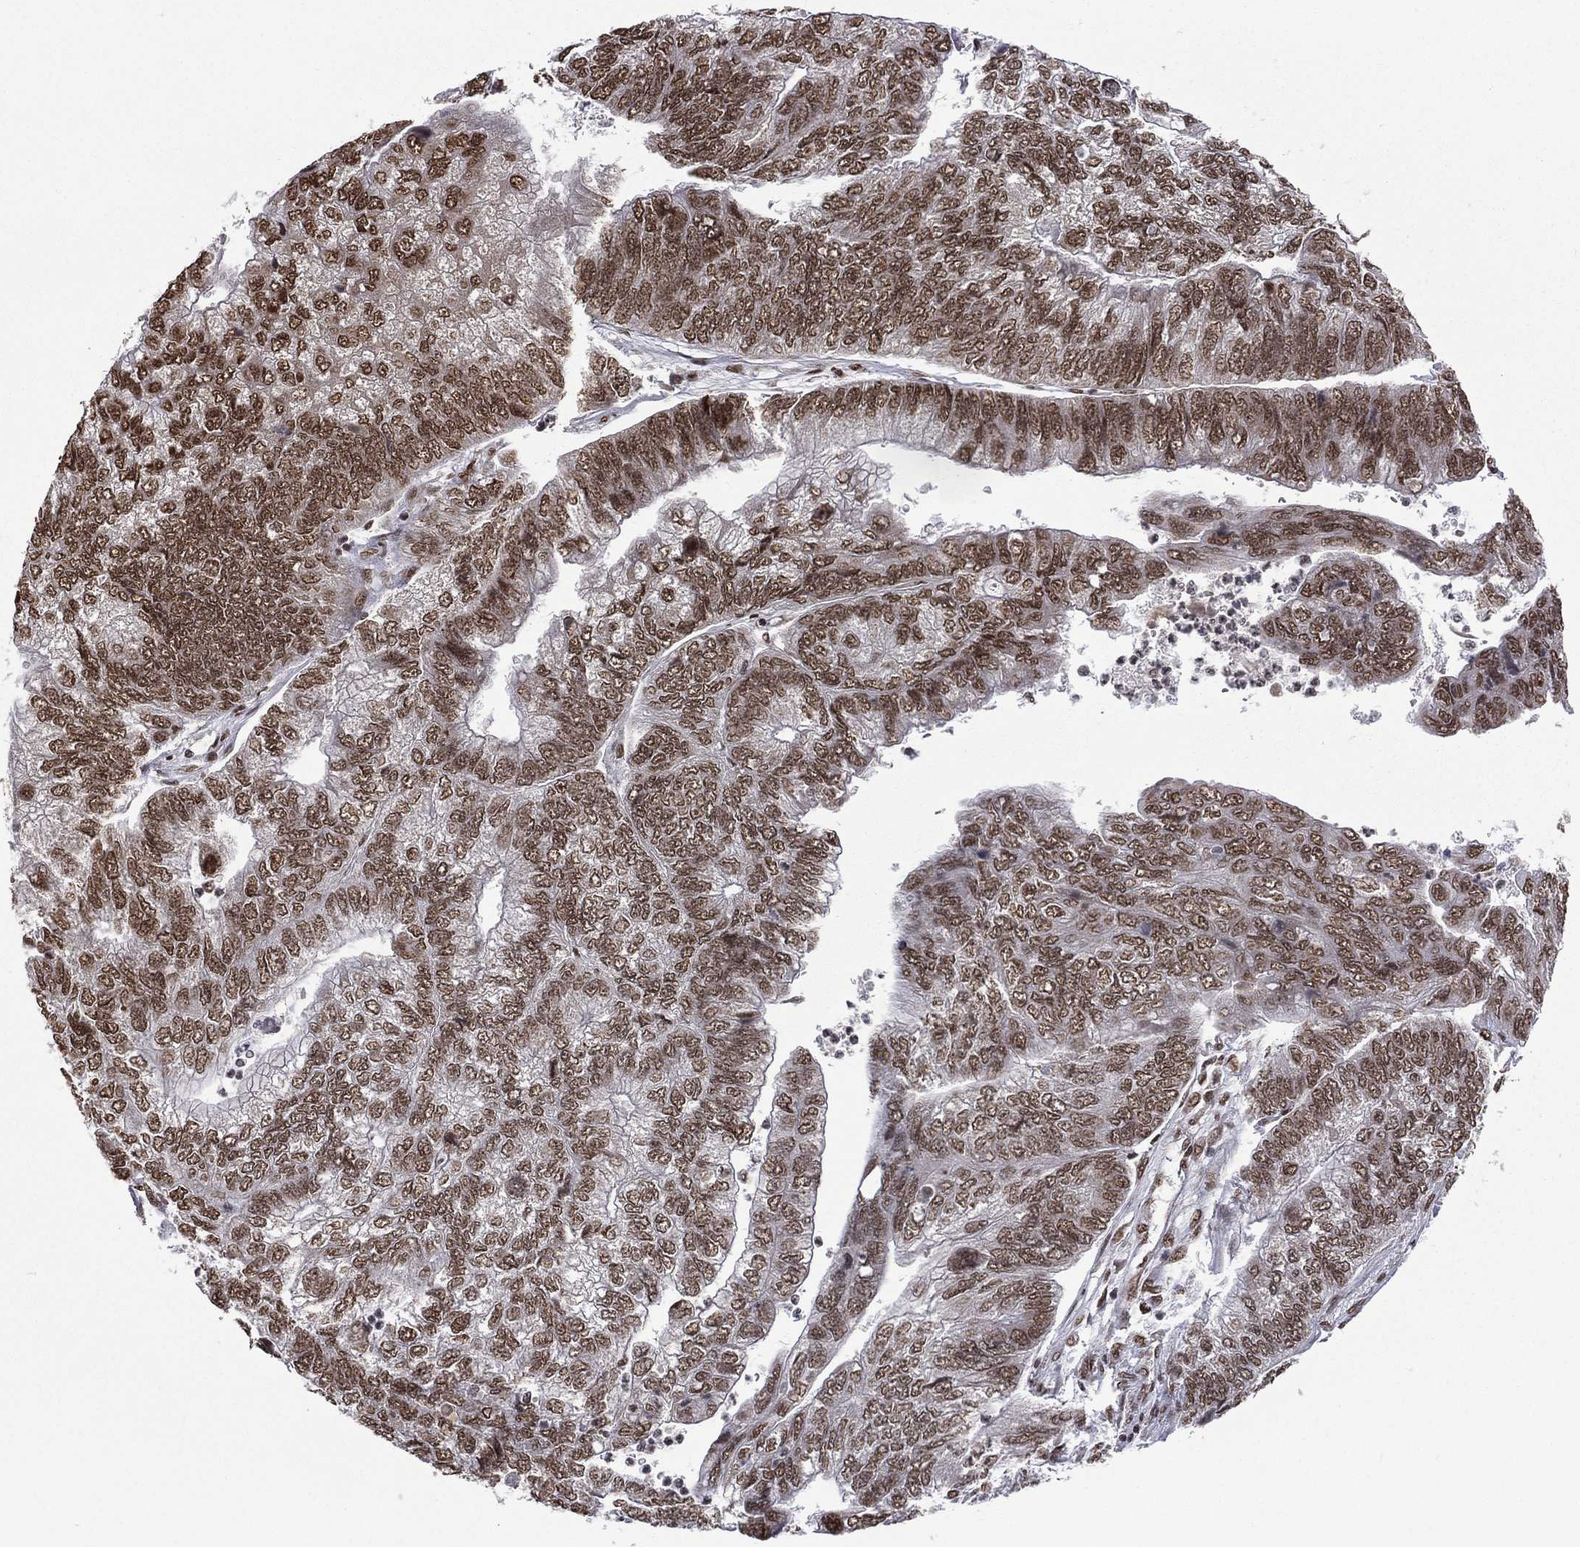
{"staining": {"intensity": "moderate", "quantity": ">75%", "location": "nuclear"}, "tissue": "colorectal cancer", "cell_type": "Tumor cells", "image_type": "cancer", "snomed": [{"axis": "morphology", "description": "Adenocarcinoma, NOS"}, {"axis": "topography", "description": "Colon"}], "caption": "Protein staining of colorectal cancer (adenocarcinoma) tissue exhibits moderate nuclear positivity in approximately >75% of tumor cells.", "gene": "C5orf24", "patient": {"sex": "female", "age": 67}}